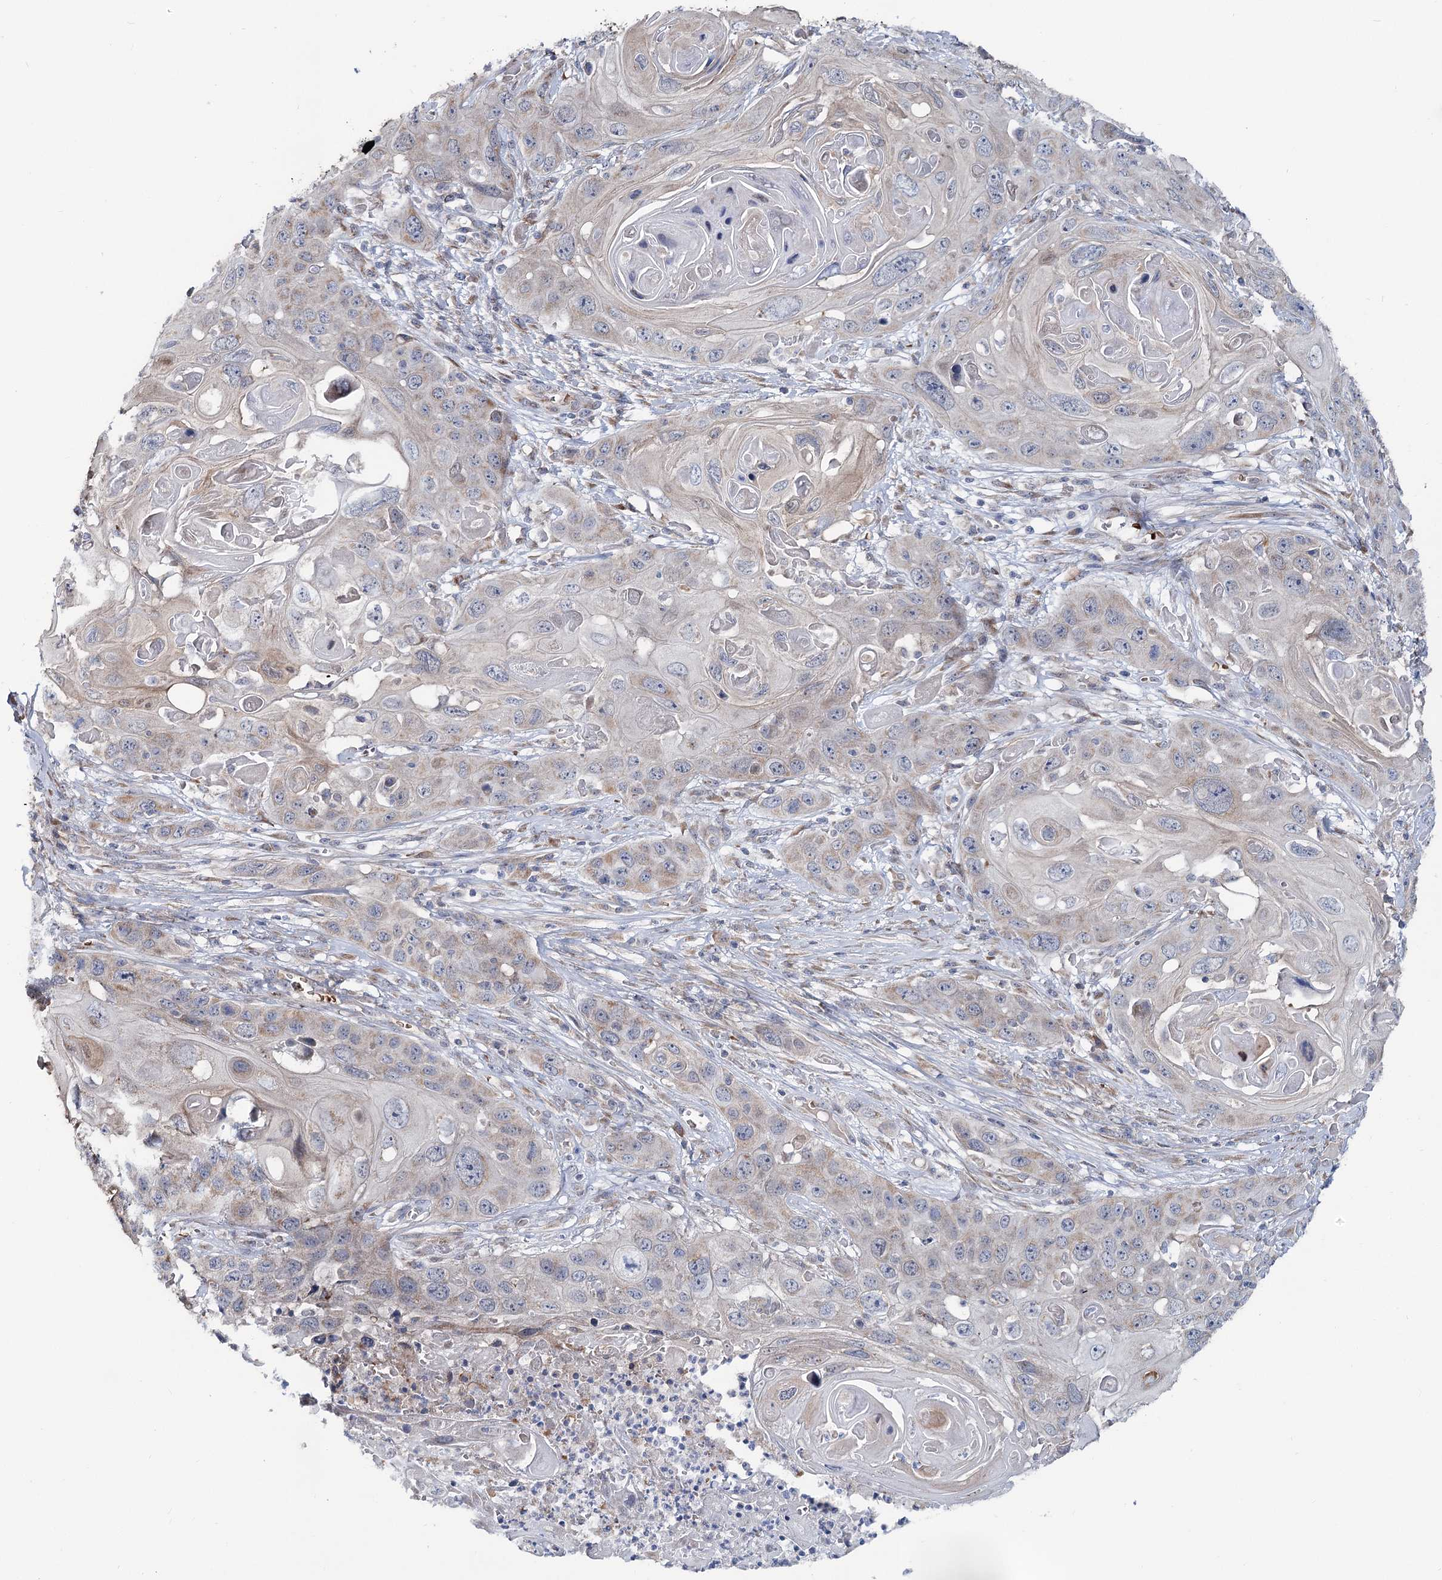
{"staining": {"intensity": "negative", "quantity": "none", "location": "none"}, "tissue": "skin cancer", "cell_type": "Tumor cells", "image_type": "cancer", "snomed": [{"axis": "morphology", "description": "Squamous cell carcinoma, NOS"}, {"axis": "topography", "description": "Skin"}], "caption": "There is no significant positivity in tumor cells of squamous cell carcinoma (skin).", "gene": "CIB4", "patient": {"sex": "male", "age": 55}}